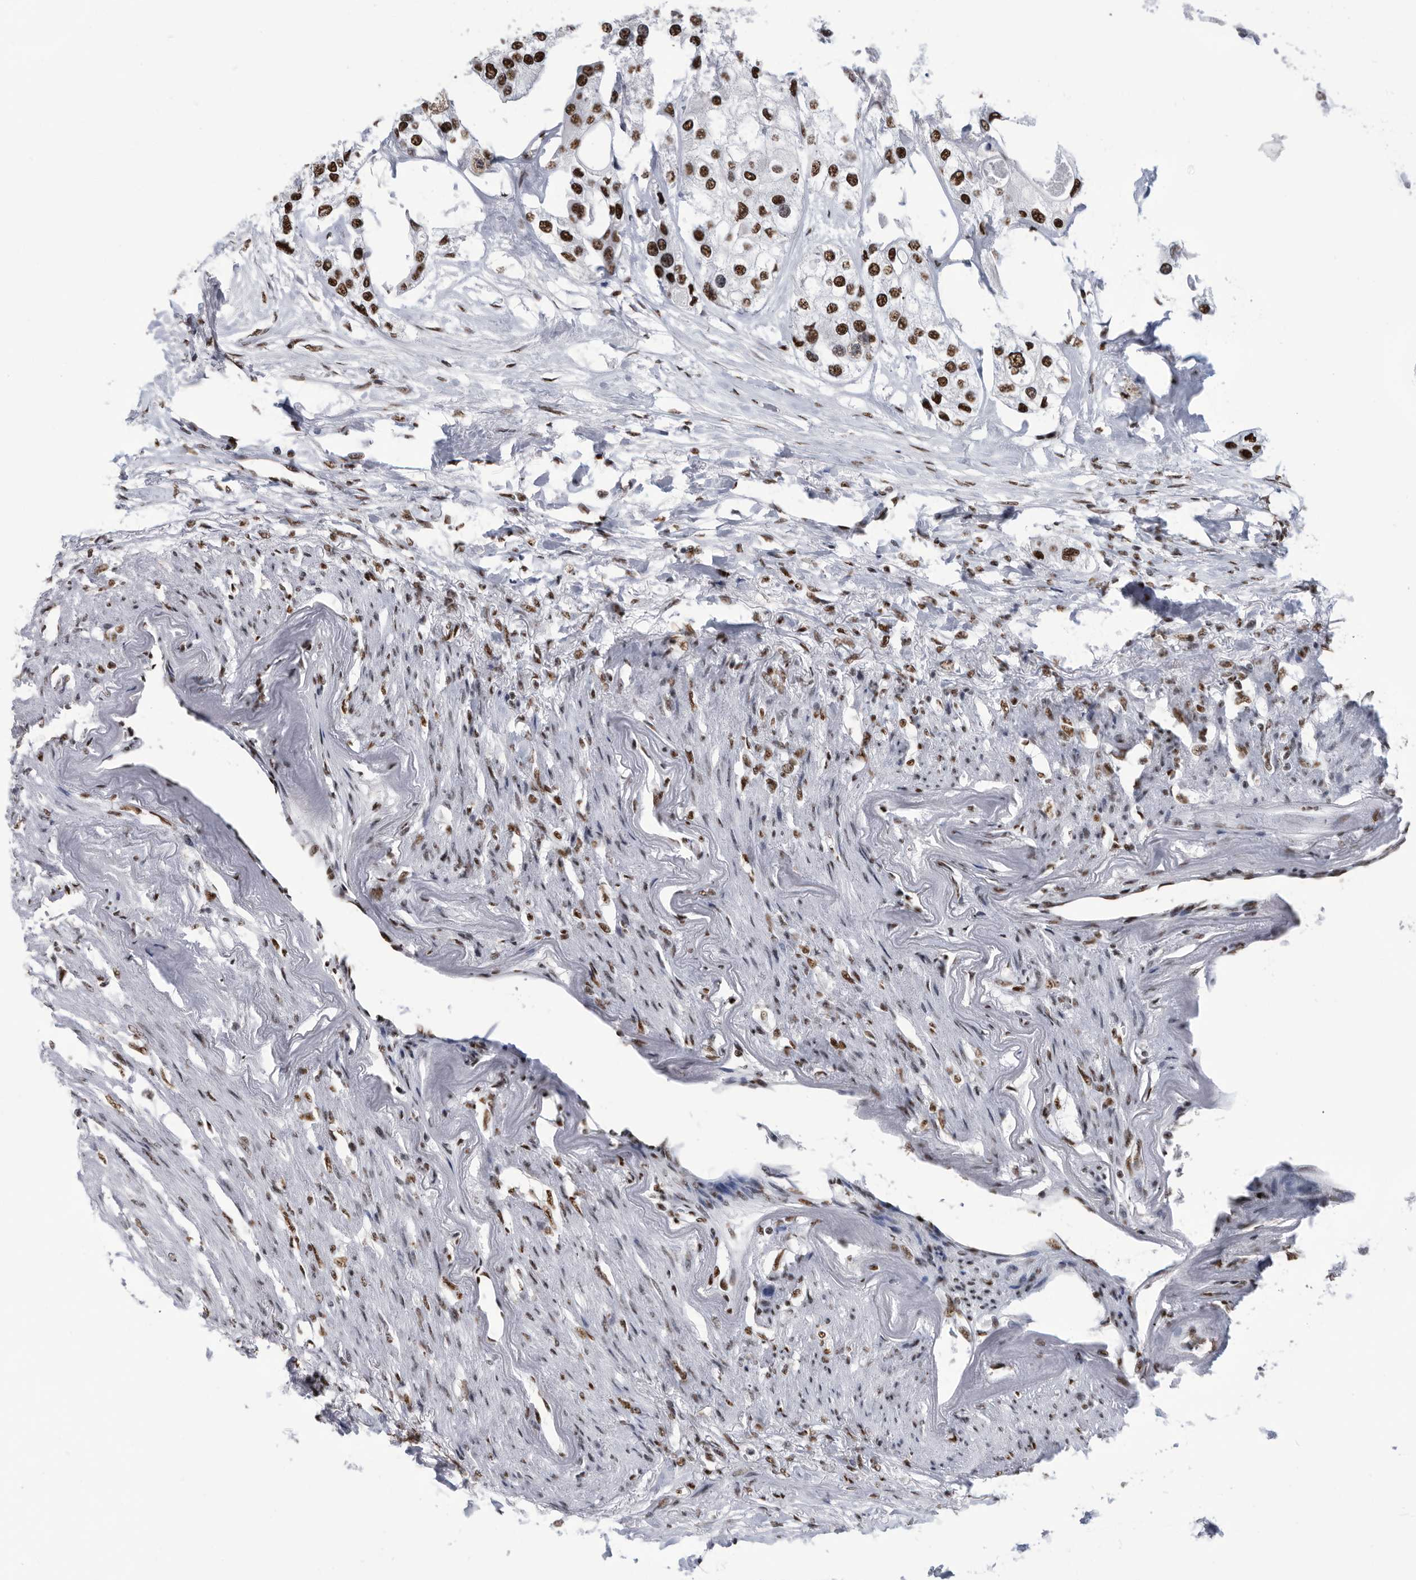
{"staining": {"intensity": "strong", "quantity": ">75%", "location": "nuclear"}, "tissue": "urothelial cancer", "cell_type": "Tumor cells", "image_type": "cancer", "snomed": [{"axis": "morphology", "description": "Urothelial carcinoma, High grade"}, {"axis": "topography", "description": "Urinary bladder"}], "caption": "About >75% of tumor cells in urothelial carcinoma (high-grade) demonstrate strong nuclear protein positivity as visualized by brown immunohistochemical staining.", "gene": "SF3A1", "patient": {"sex": "male", "age": 64}}